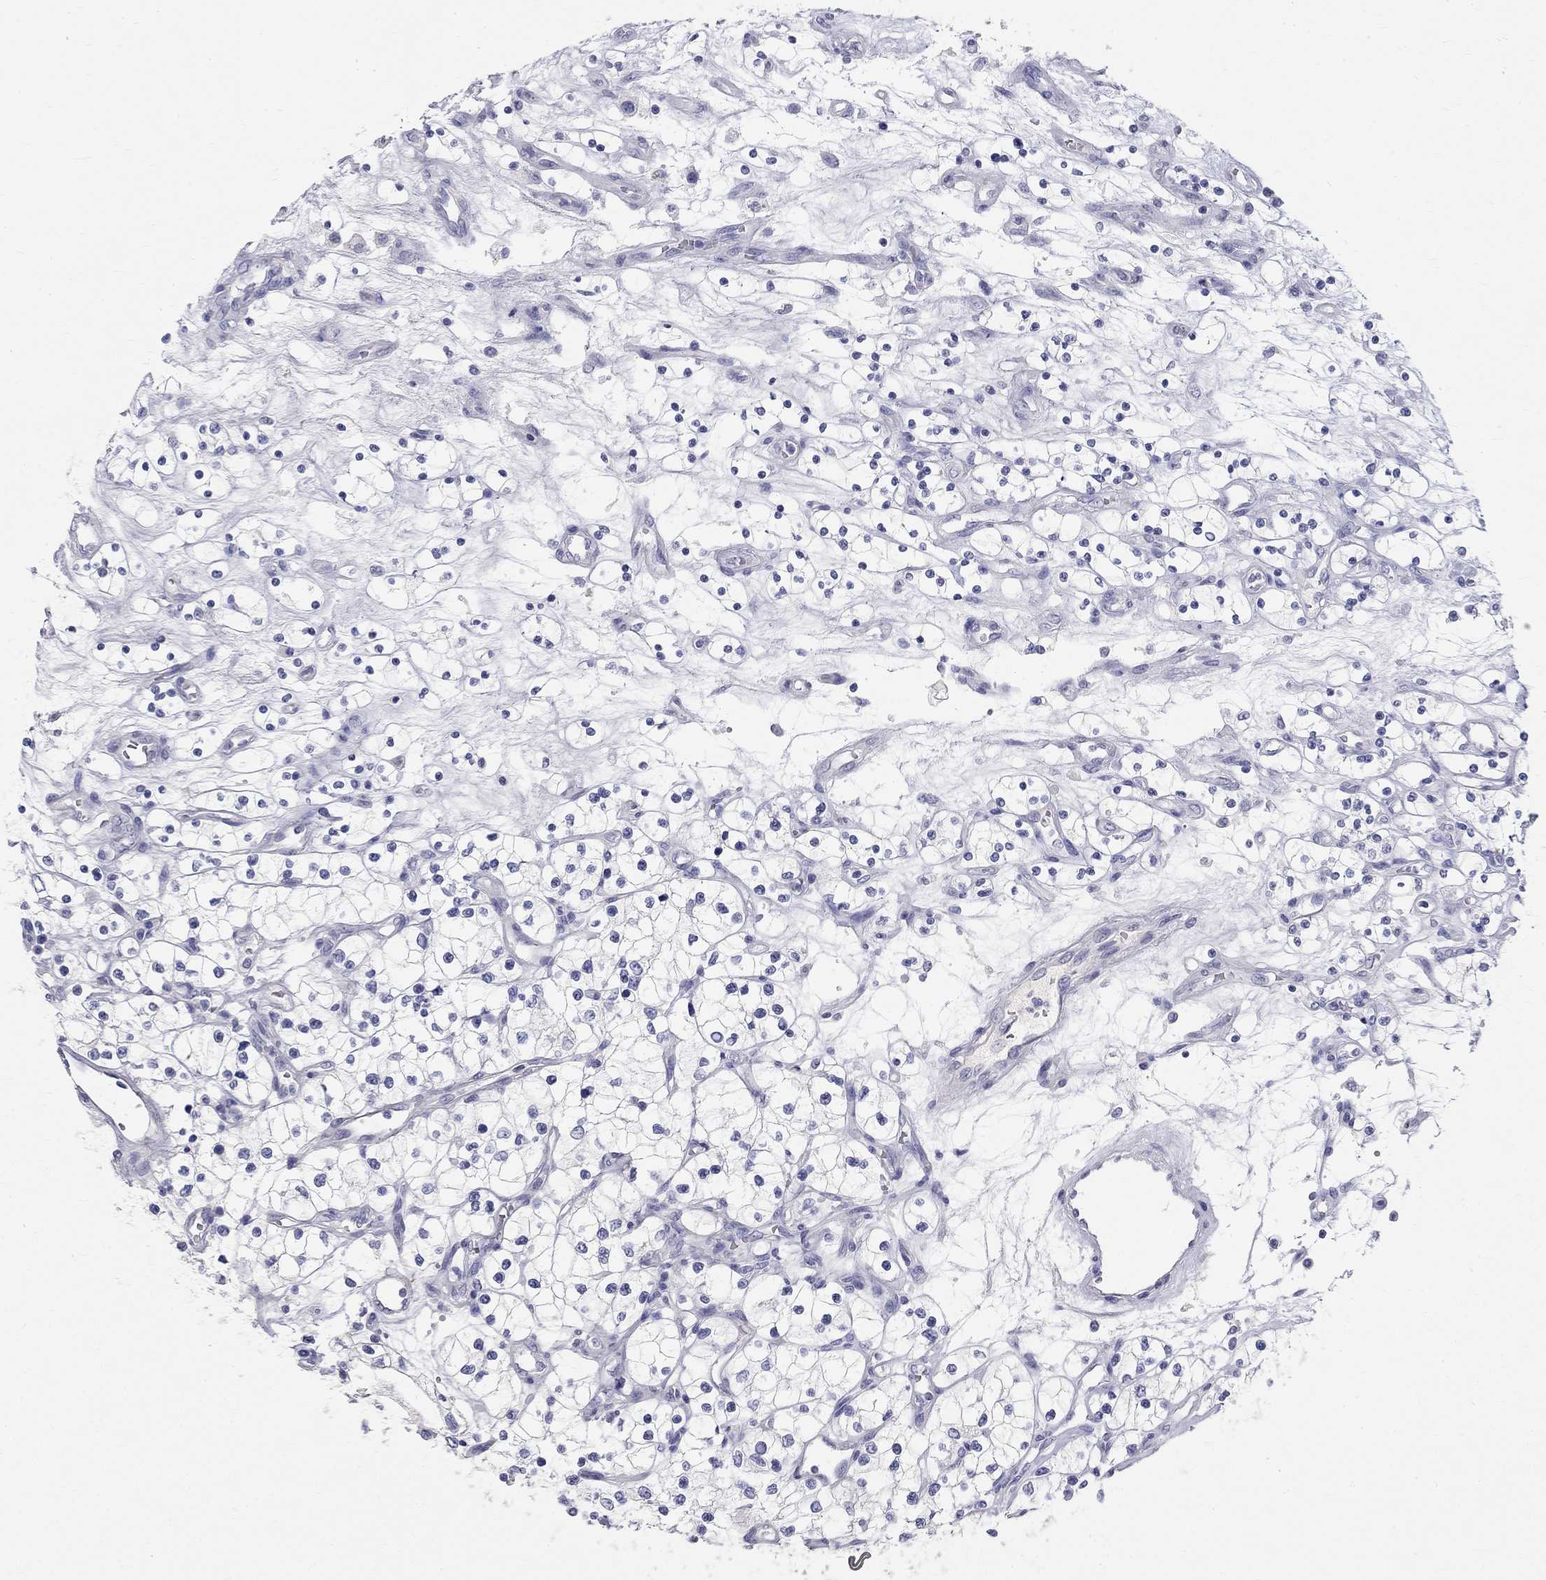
{"staining": {"intensity": "negative", "quantity": "none", "location": "none"}, "tissue": "renal cancer", "cell_type": "Tumor cells", "image_type": "cancer", "snomed": [{"axis": "morphology", "description": "Adenocarcinoma, NOS"}, {"axis": "topography", "description": "Kidney"}], "caption": "This is an immunohistochemistry histopathology image of renal cancer (adenocarcinoma). There is no positivity in tumor cells.", "gene": "PHOX2B", "patient": {"sex": "female", "age": 69}}